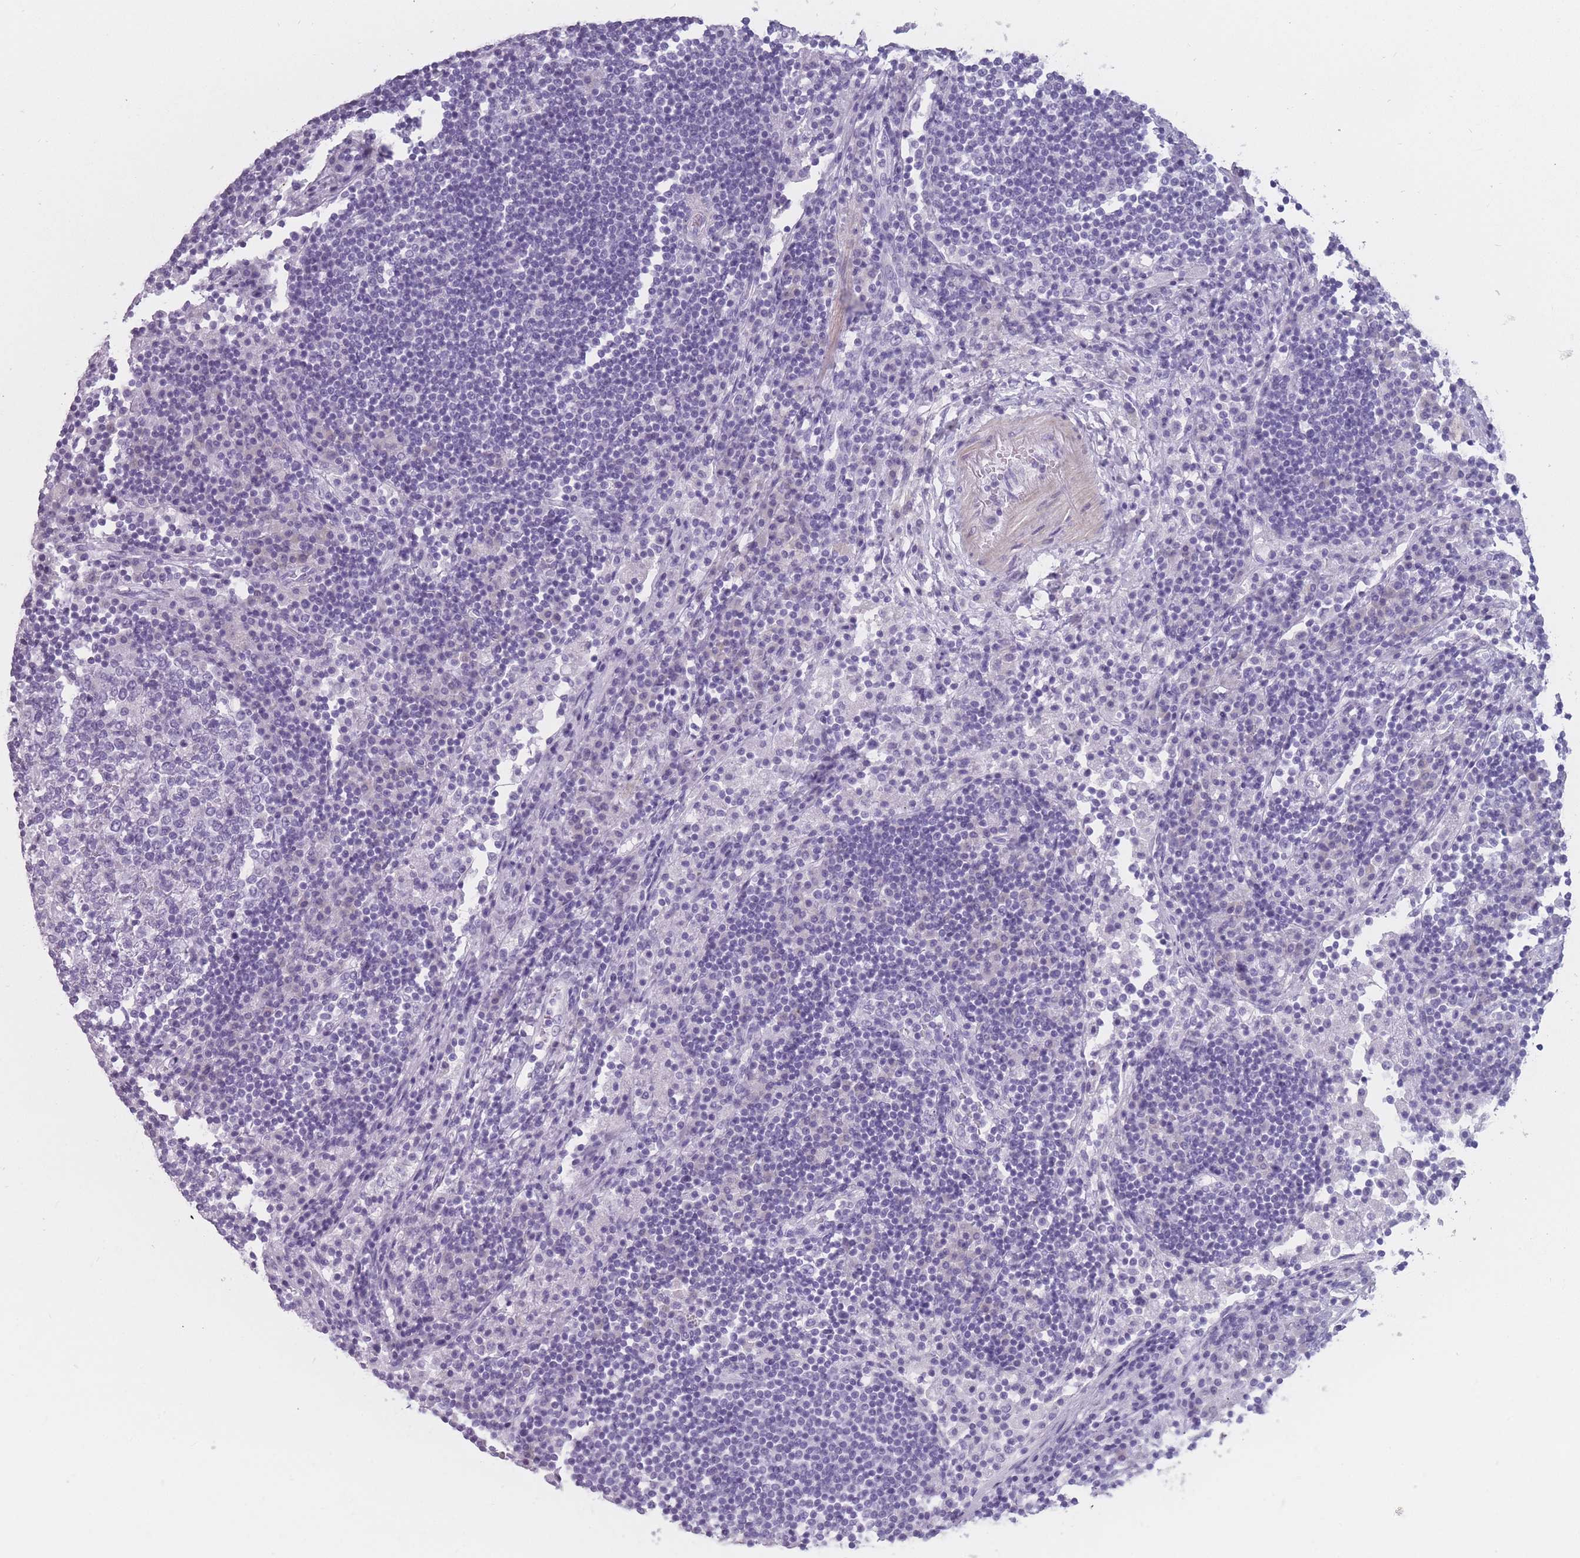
{"staining": {"intensity": "negative", "quantity": "none", "location": "none"}, "tissue": "lymph node", "cell_type": "Germinal center cells", "image_type": "normal", "snomed": [{"axis": "morphology", "description": "Normal tissue, NOS"}, {"axis": "topography", "description": "Lymph node"}], "caption": "Immunohistochemistry photomicrograph of unremarkable lymph node: lymph node stained with DAB (3,3'-diaminobenzidine) demonstrates no significant protein expression in germinal center cells.", "gene": "PPFIA3", "patient": {"sex": "female", "age": 53}}